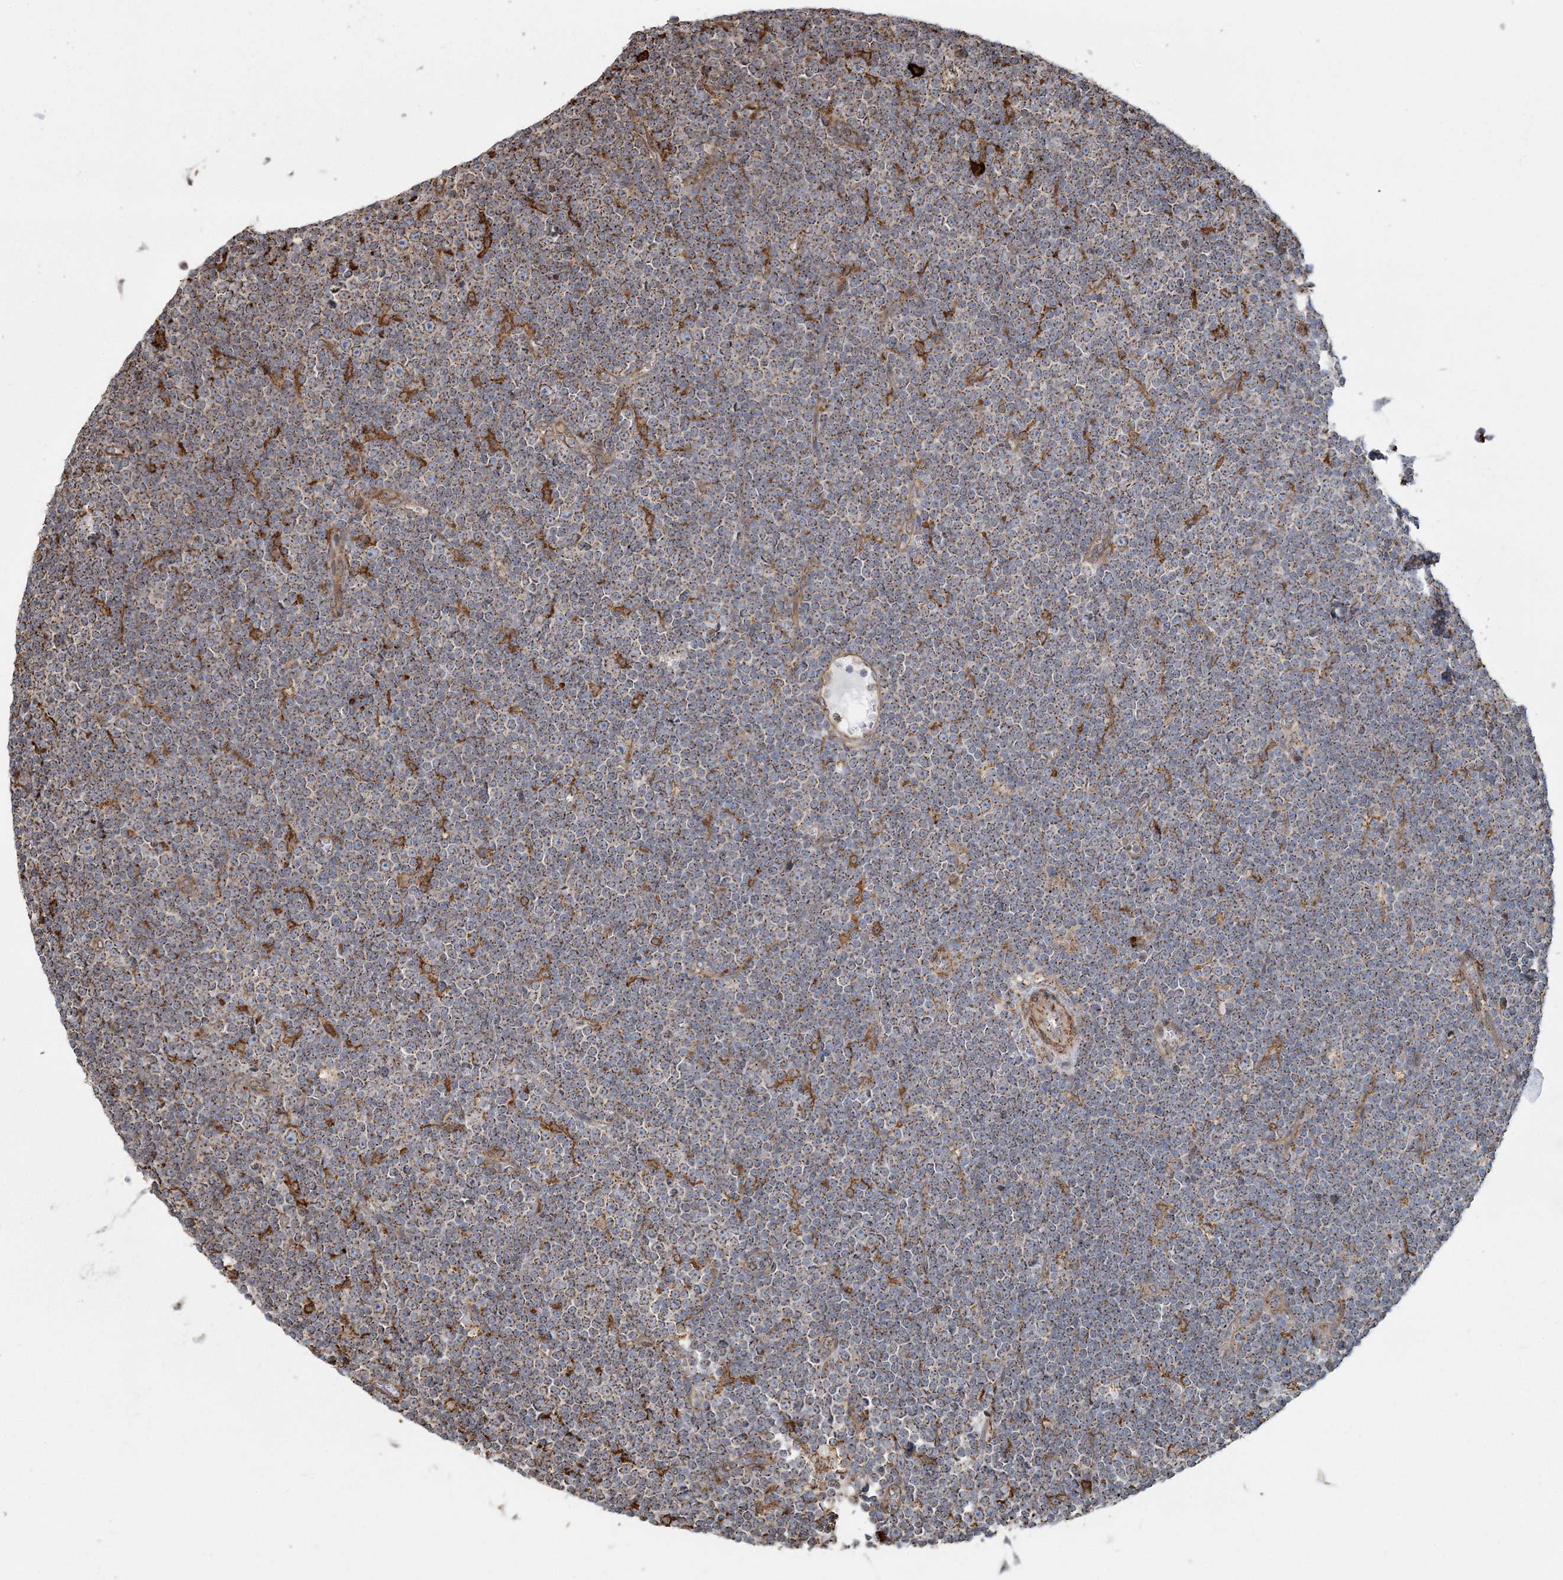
{"staining": {"intensity": "moderate", "quantity": ">75%", "location": "cytoplasmic/membranous"}, "tissue": "lymphoma", "cell_type": "Tumor cells", "image_type": "cancer", "snomed": [{"axis": "morphology", "description": "Malignant lymphoma, non-Hodgkin's type, Low grade"}, {"axis": "topography", "description": "Lymph node"}], "caption": "A photomicrograph of human low-grade malignant lymphoma, non-Hodgkin's type stained for a protein demonstrates moderate cytoplasmic/membranous brown staining in tumor cells. (Brightfield microscopy of DAB IHC at high magnification).", "gene": "TRAF3IP2", "patient": {"sex": "female", "age": 67}}